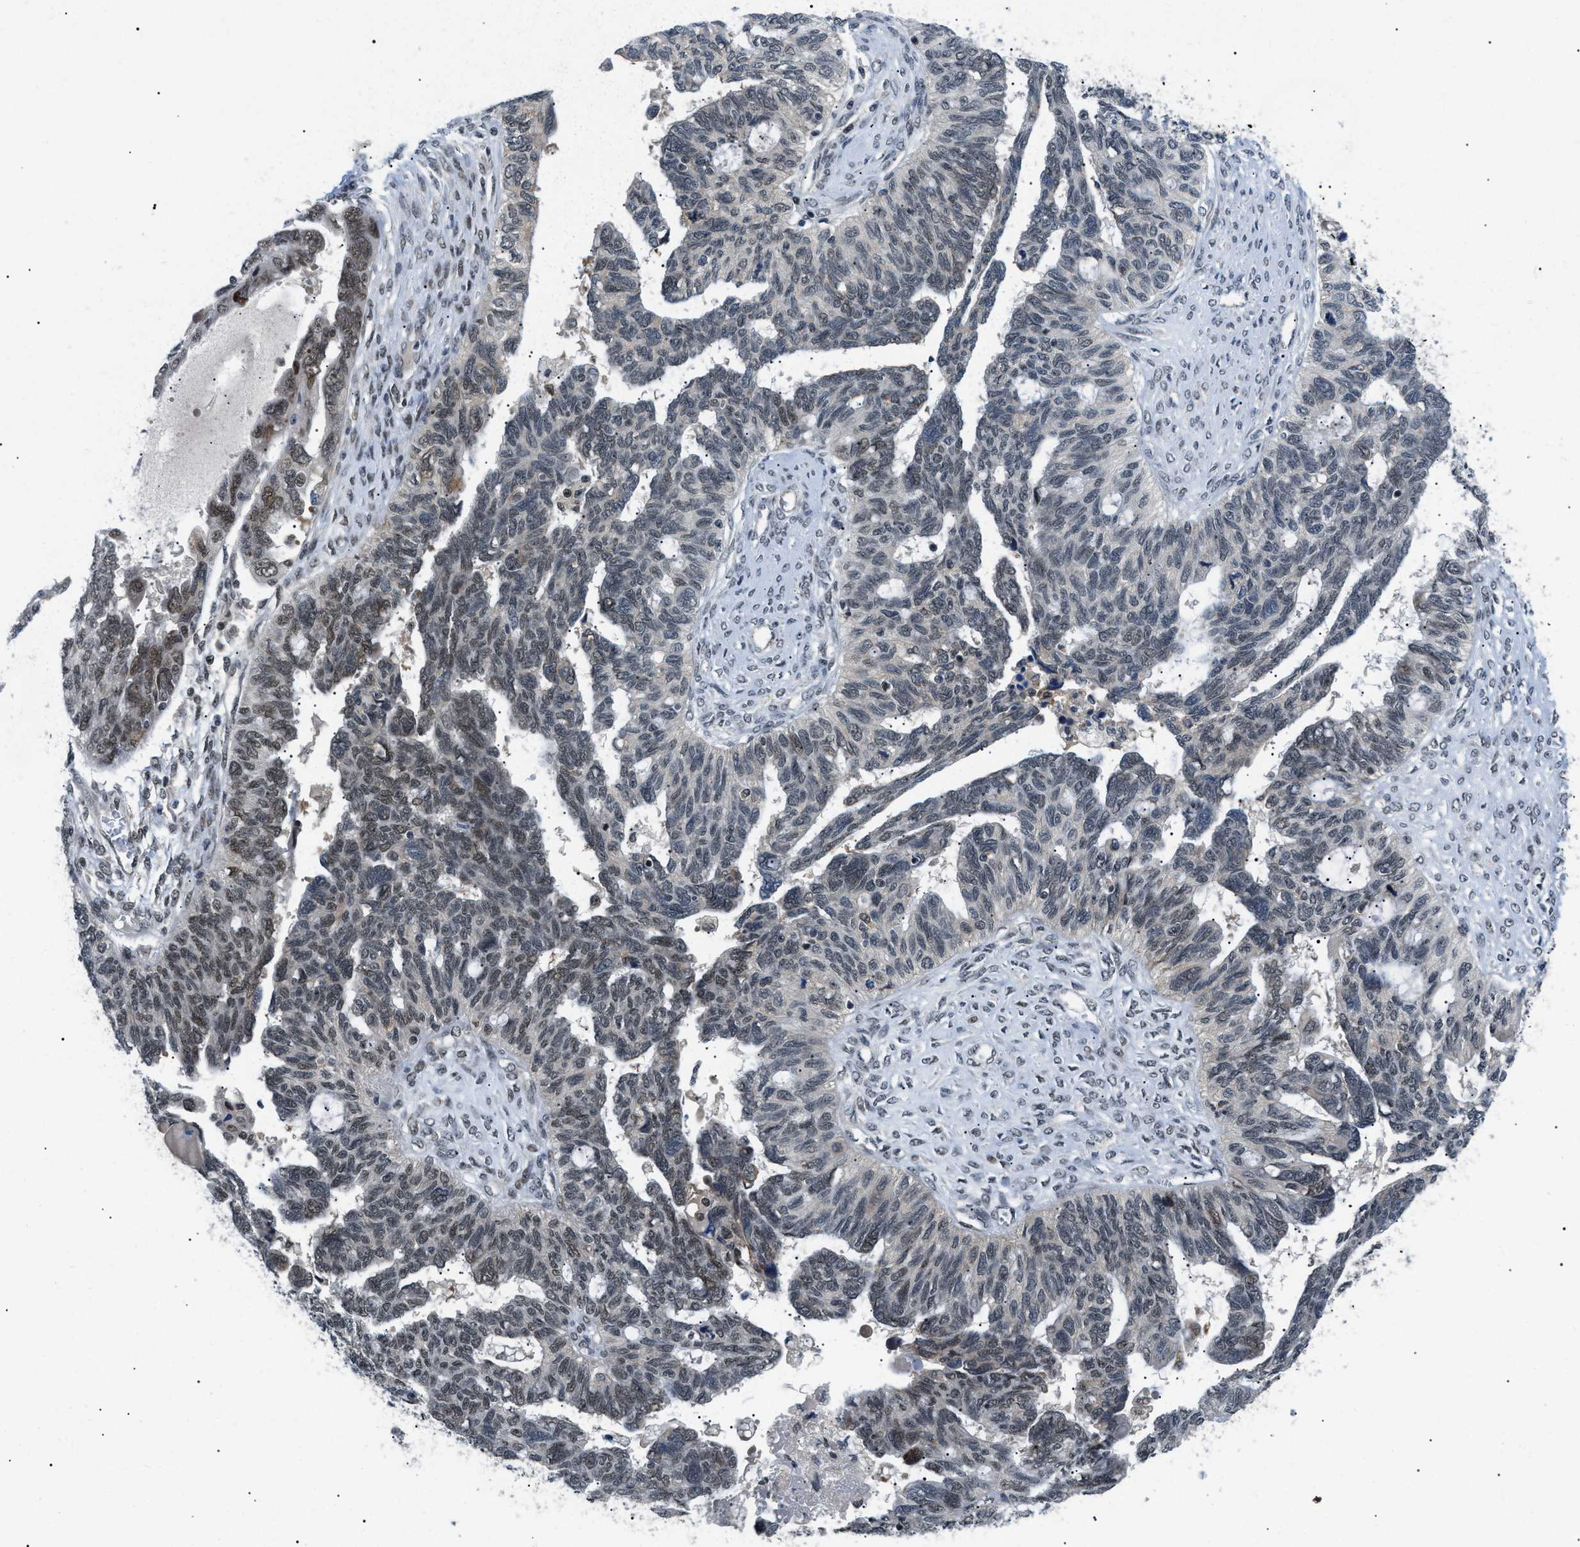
{"staining": {"intensity": "weak", "quantity": "<25%", "location": "nuclear"}, "tissue": "ovarian cancer", "cell_type": "Tumor cells", "image_type": "cancer", "snomed": [{"axis": "morphology", "description": "Cystadenocarcinoma, serous, NOS"}, {"axis": "topography", "description": "Ovary"}], "caption": "A micrograph of ovarian cancer stained for a protein shows no brown staining in tumor cells.", "gene": "RBM15", "patient": {"sex": "female", "age": 79}}